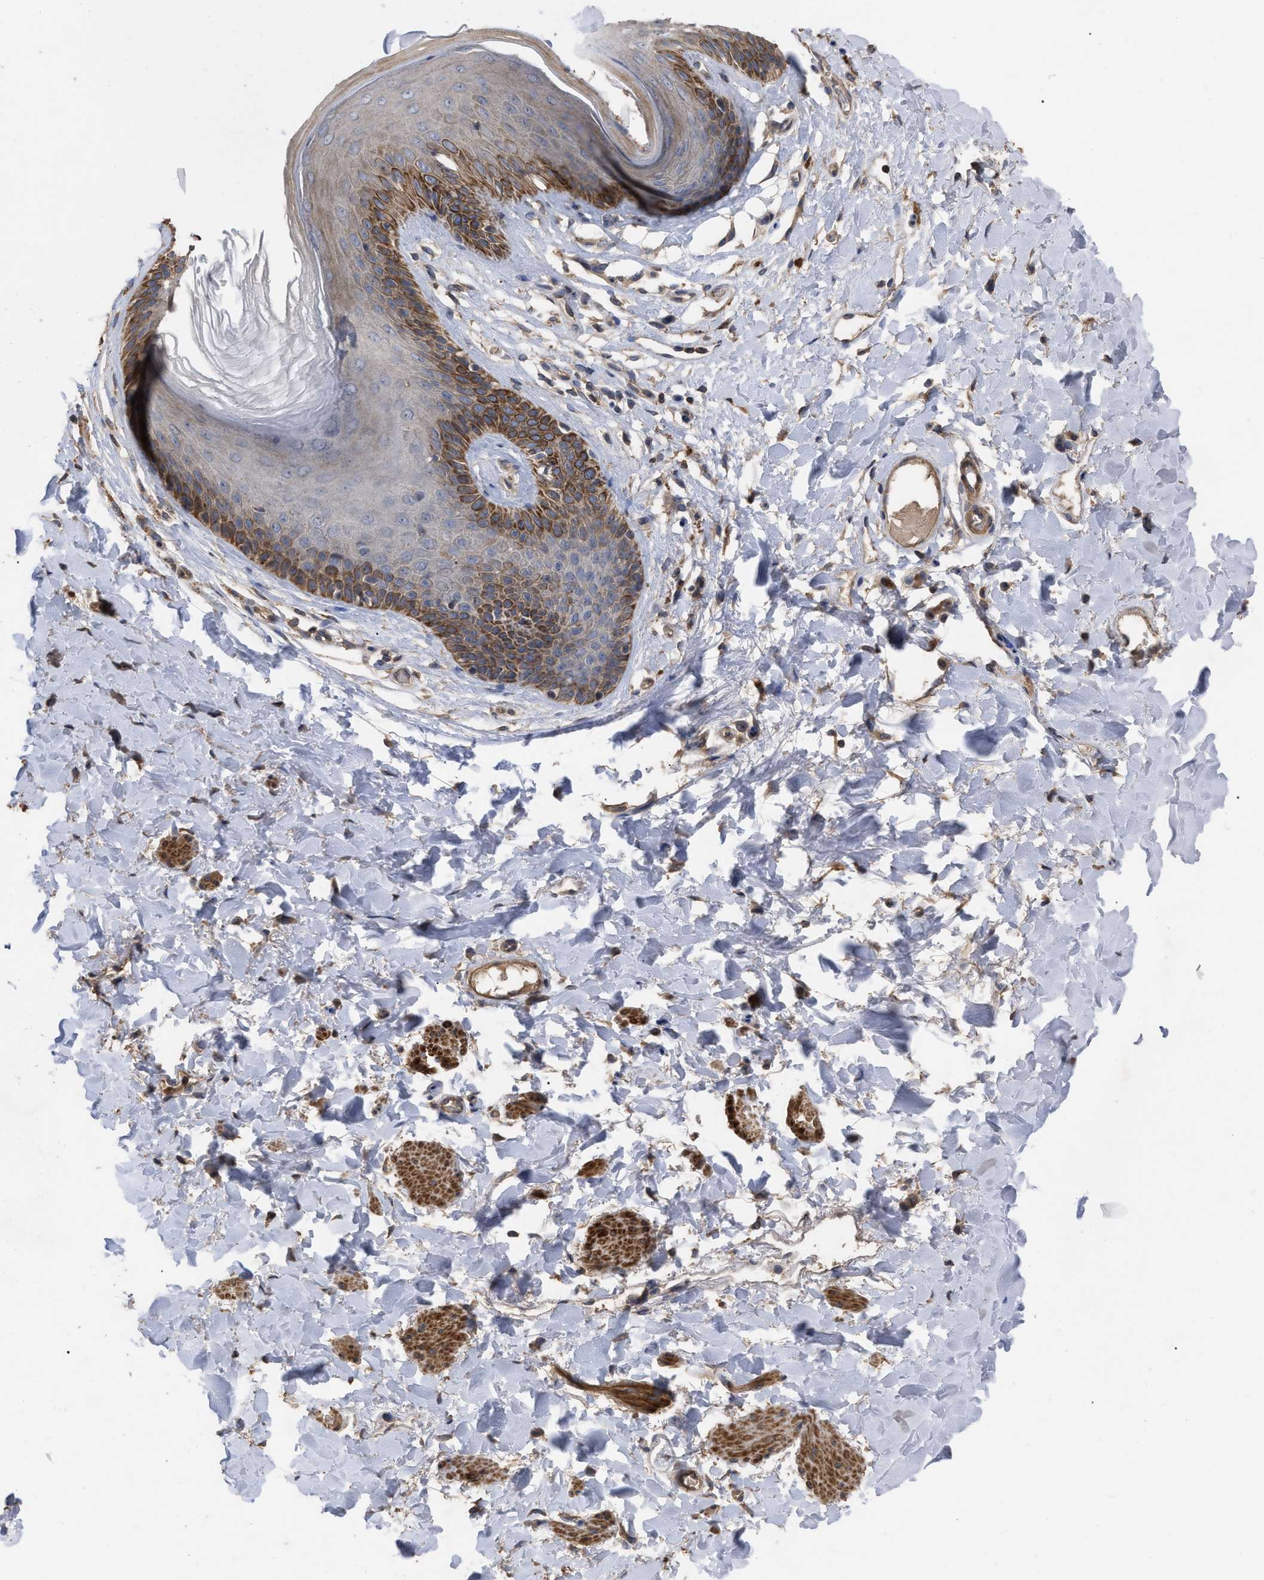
{"staining": {"intensity": "strong", "quantity": "25%-75%", "location": "cytoplasmic/membranous"}, "tissue": "skin", "cell_type": "Epidermal cells", "image_type": "normal", "snomed": [{"axis": "morphology", "description": "Normal tissue, NOS"}, {"axis": "topography", "description": "Vulva"}], "caption": "An image of human skin stained for a protein demonstrates strong cytoplasmic/membranous brown staining in epidermal cells. The staining is performed using DAB brown chromogen to label protein expression. The nuclei are counter-stained blue using hematoxylin.", "gene": "BTN2A1", "patient": {"sex": "female", "age": 73}}